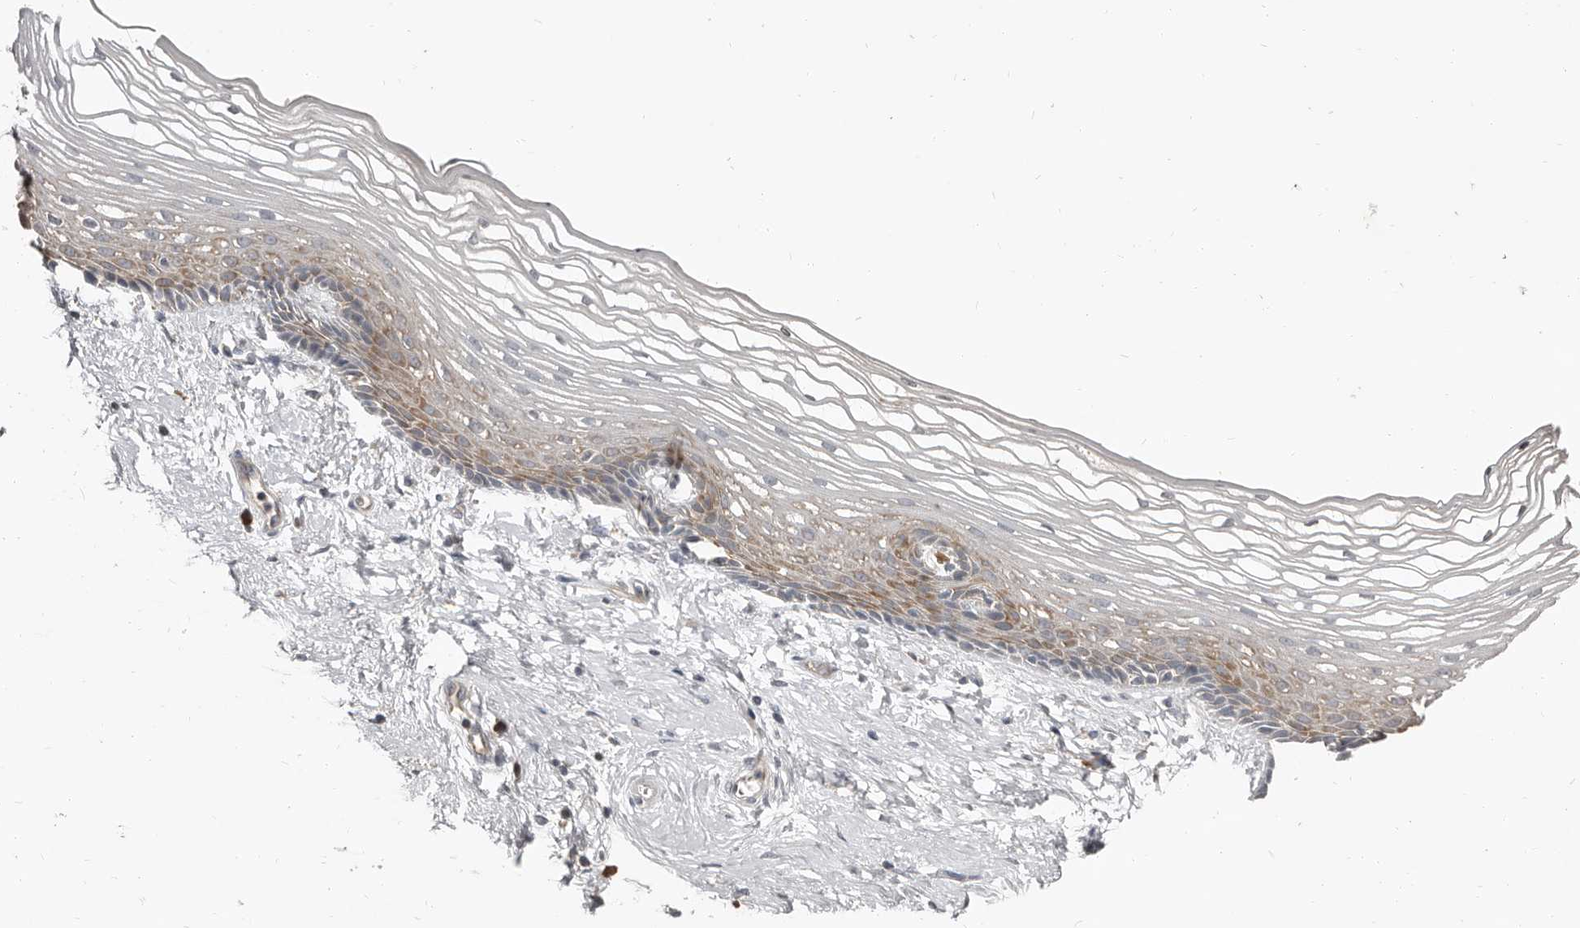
{"staining": {"intensity": "moderate", "quantity": "25%-75%", "location": "cytoplasmic/membranous"}, "tissue": "vagina", "cell_type": "Squamous epithelial cells", "image_type": "normal", "snomed": [{"axis": "morphology", "description": "Normal tissue, NOS"}, {"axis": "topography", "description": "Vagina"}], "caption": "Moderate cytoplasmic/membranous expression is appreciated in approximately 25%-75% of squamous epithelial cells in normal vagina.", "gene": "AKNAD1", "patient": {"sex": "female", "age": 46}}